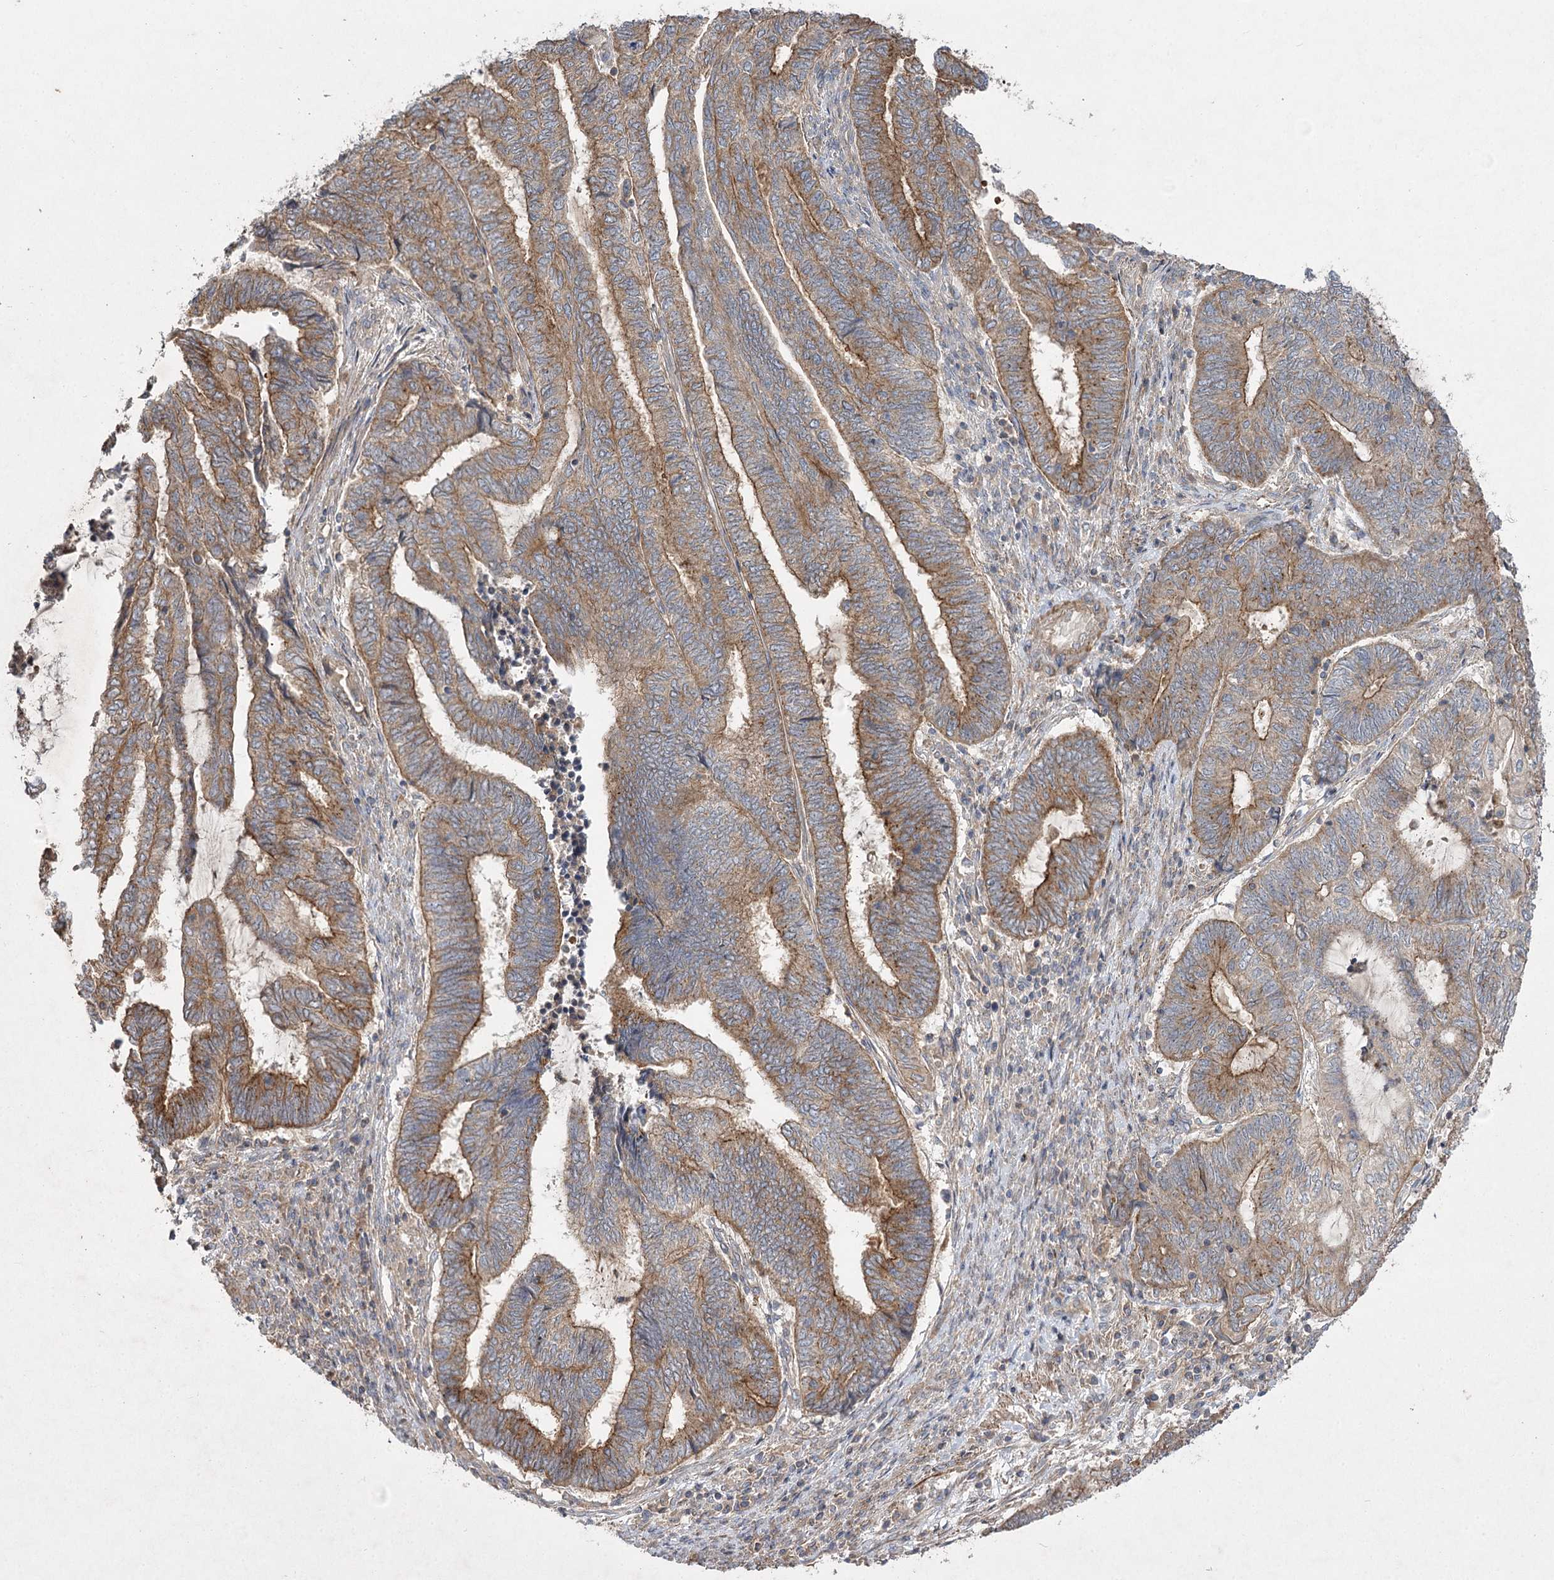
{"staining": {"intensity": "moderate", "quantity": ">75%", "location": "cytoplasmic/membranous"}, "tissue": "endometrial cancer", "cell_type": "Tumor cells", "image_type": "cancer", "snomed": [{"axis": "morphology", "description": "Adenocarcinoma, NOS"}, {"axis": "topography", "description": "Uterus"}, {"axis": "topography", "description": "Endometrium"}], "caption": "DAB (3,3'-diaminobenzidine) immunohistochemical staining of endometrial adenocarcinoma reveals moderate cytoplasmic/membranous protein staining in approximately >75% of tumor cells.", "gene": "KIAA0825", "patient": {"sex": "female", "age": 70}}